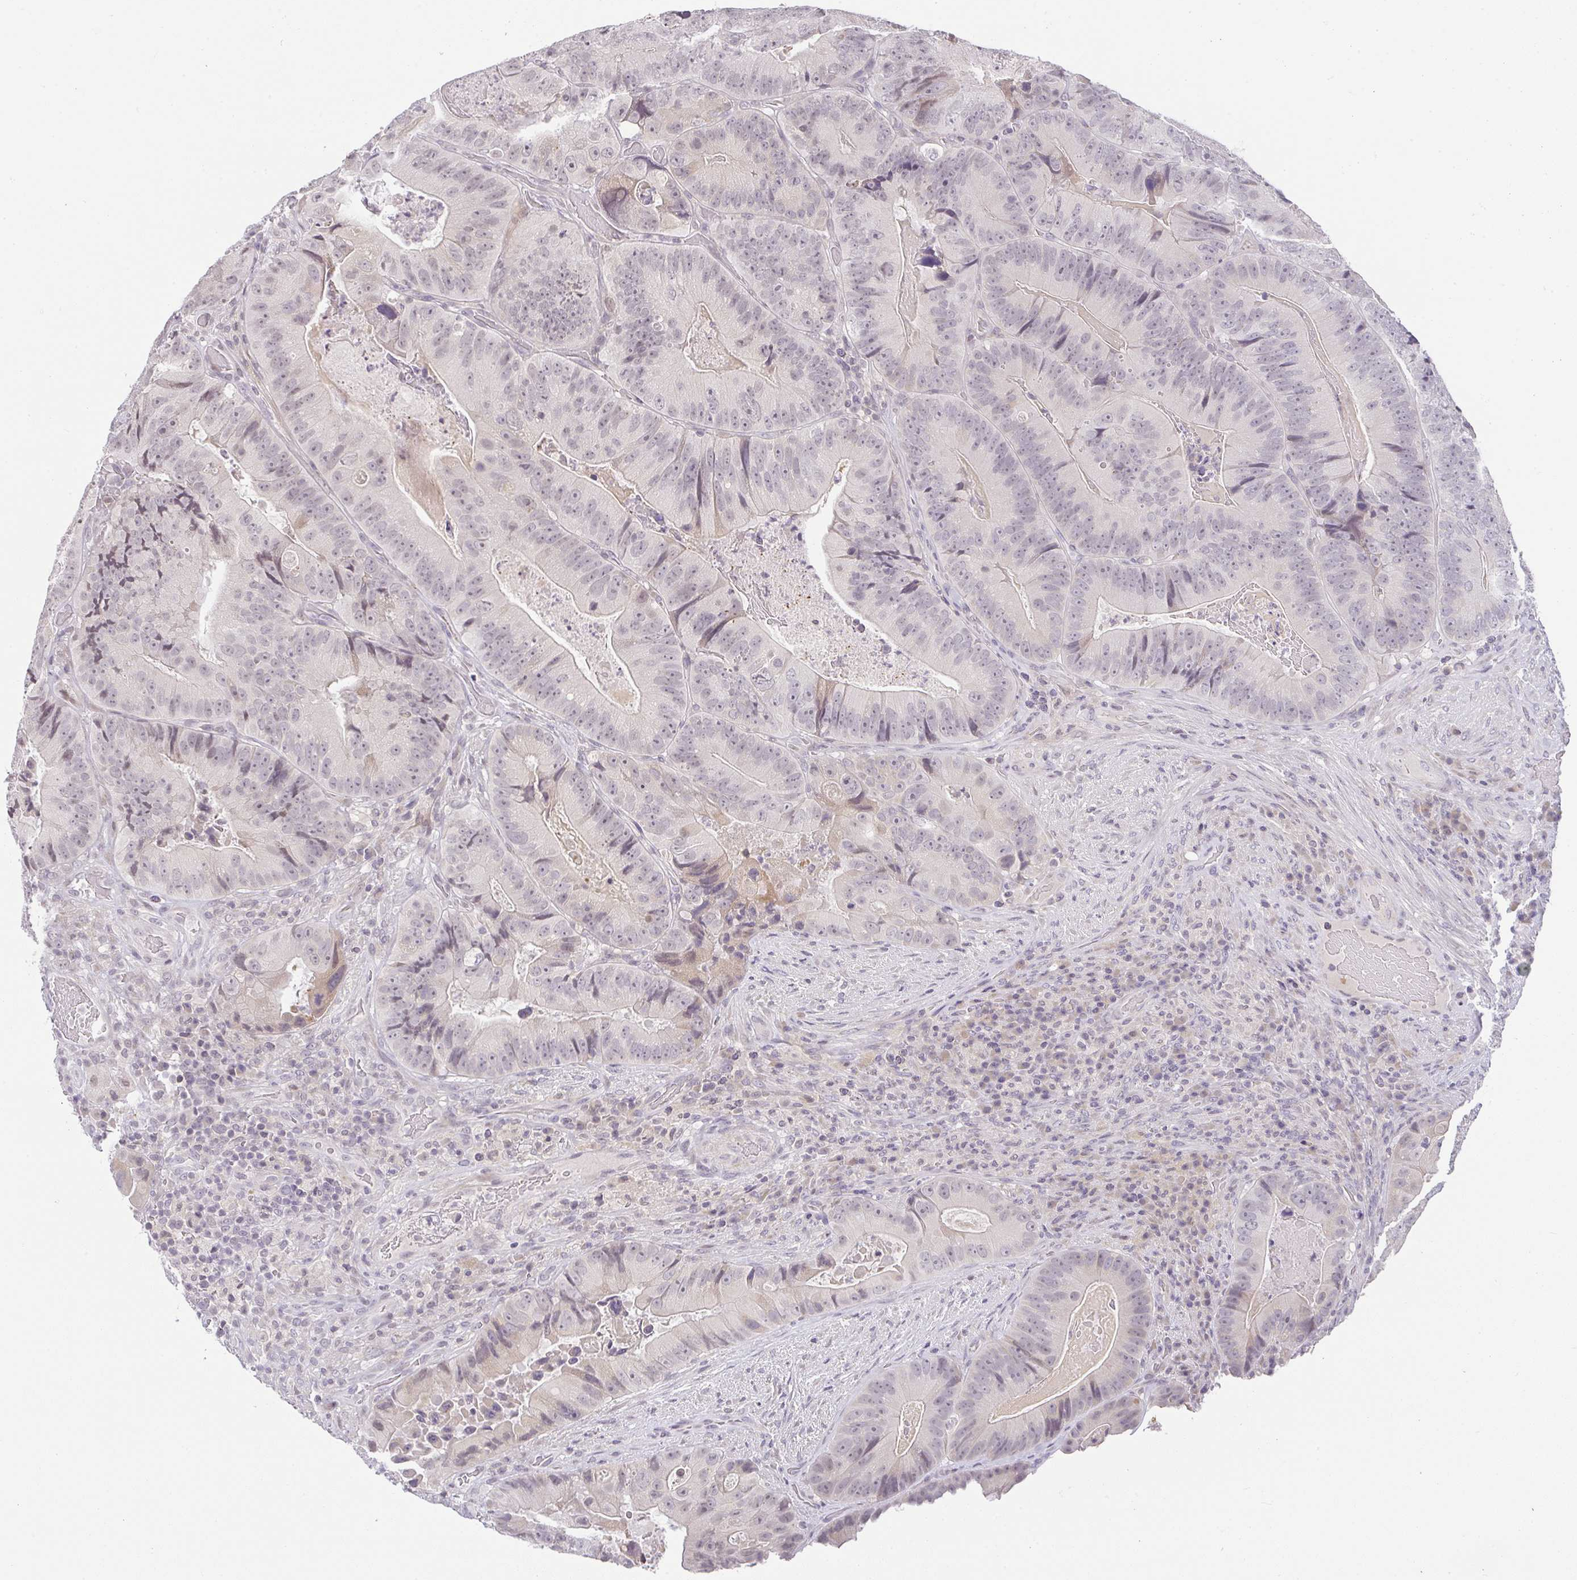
{"staining": {"intensity": "weak", "quantity": "<25%", "location": "cytoplasmic/membranous"}, "tissue": "colorectal cancer", "cell_type": "Tumor cells", "image_type": "cancer", "snomed": [{"axis": "morphology", "description": "Adenocarcinoma, NOS"}, {"axis": "topography", "description": "Colon"}], "caption": "Tumor cells are negative for brown protein staining in adenocarcinoma (colorectal).", "gene": "CACNA1S", "patient": {"sex": "female", "age": 86}}